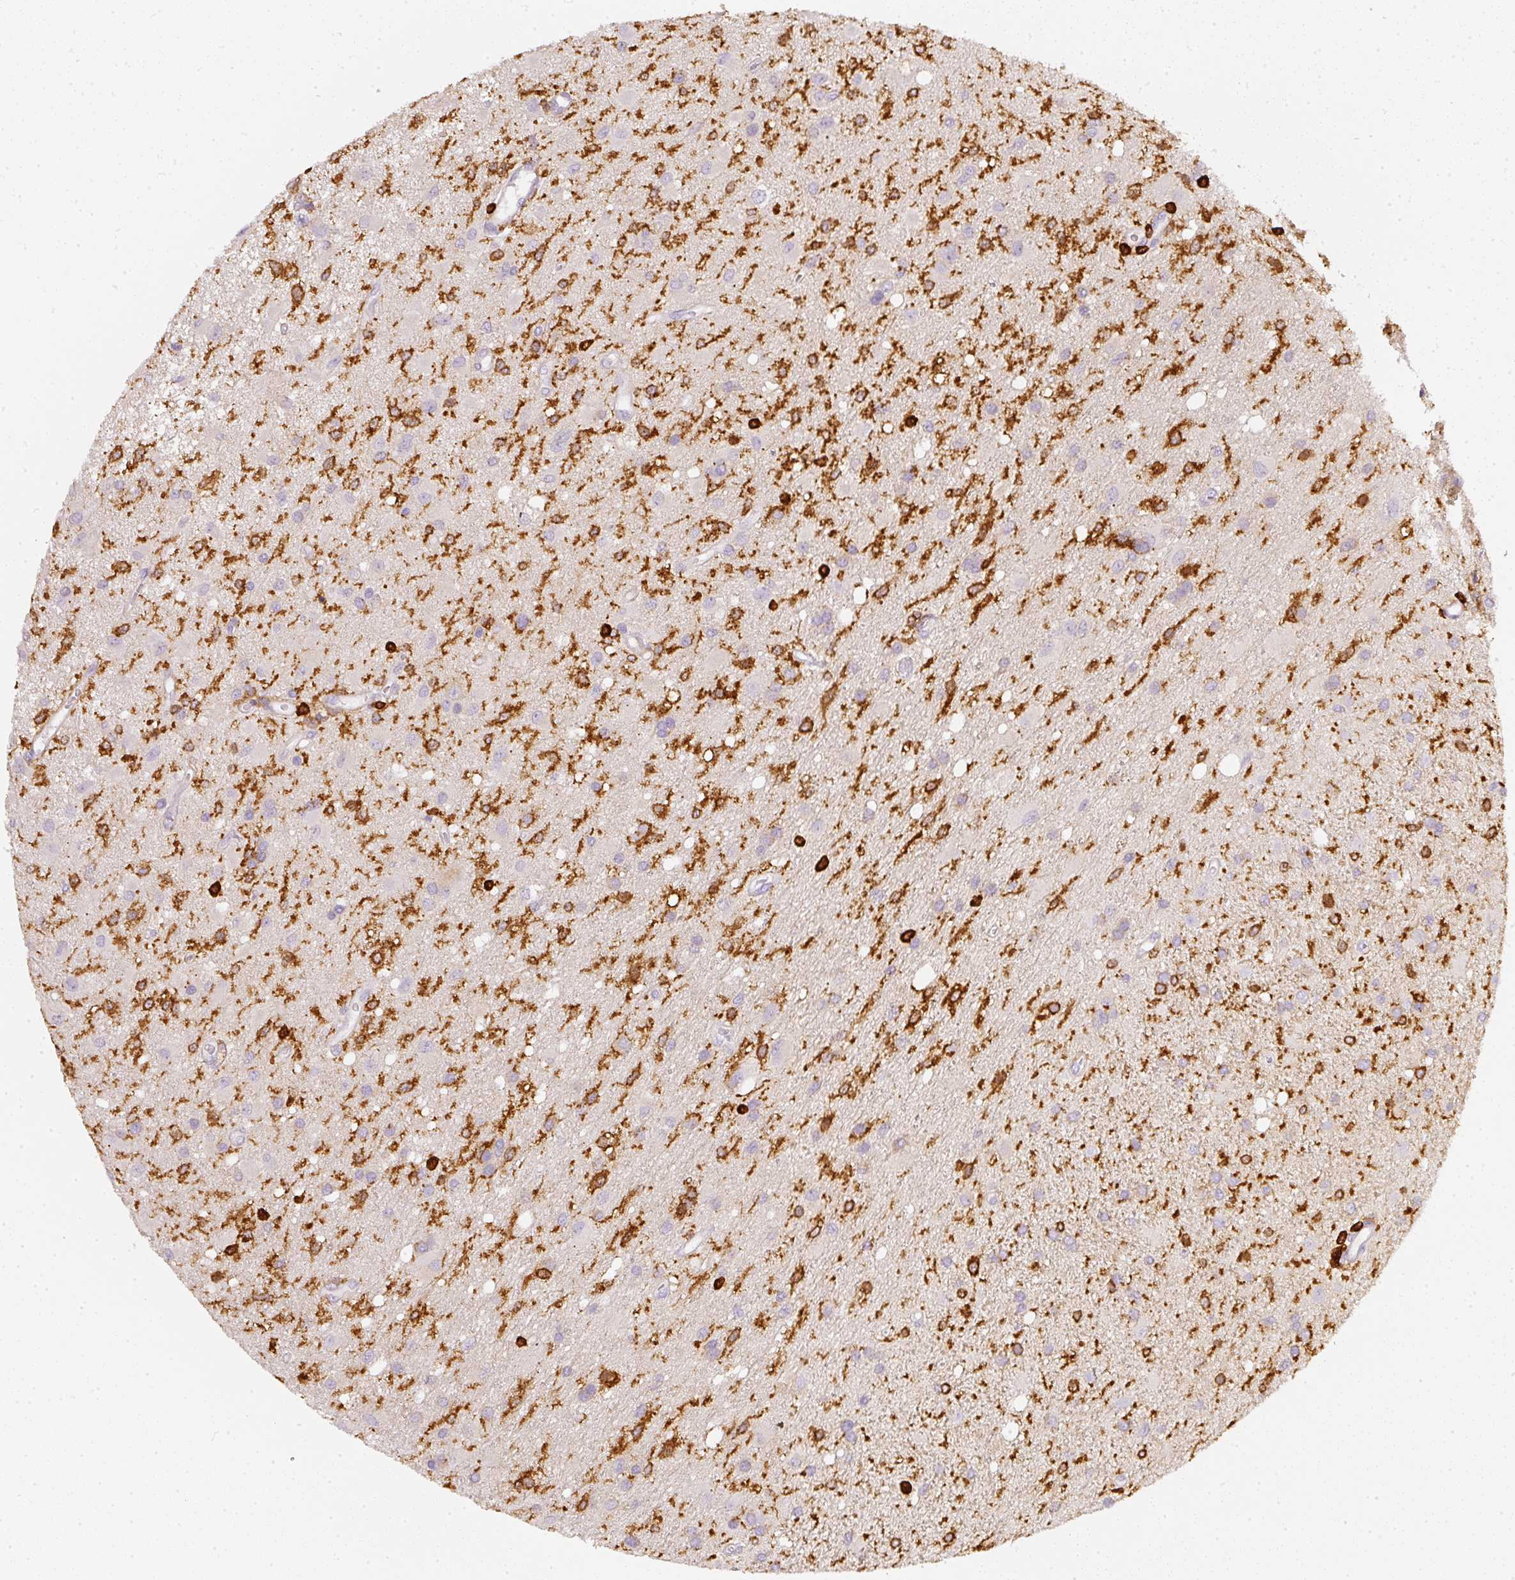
{"staining": {"intensity": "negative", "quantity": "none", "location": "none"}, "tissue": "glioma", "cell_type": "Tumor cells", "image_type": "cancer", "snomed": [{"axis": "morphology", "description": "Glioma, malignant, High grade"}, {"axis": "topography", "description": "Brain"}], "caption": "This is an immunohistochemistry (IHC) histopathology image of glioma. There is no staining in tumor cells.", "gene": "EVL", "patient": {"sex": "male", "age": 67}}